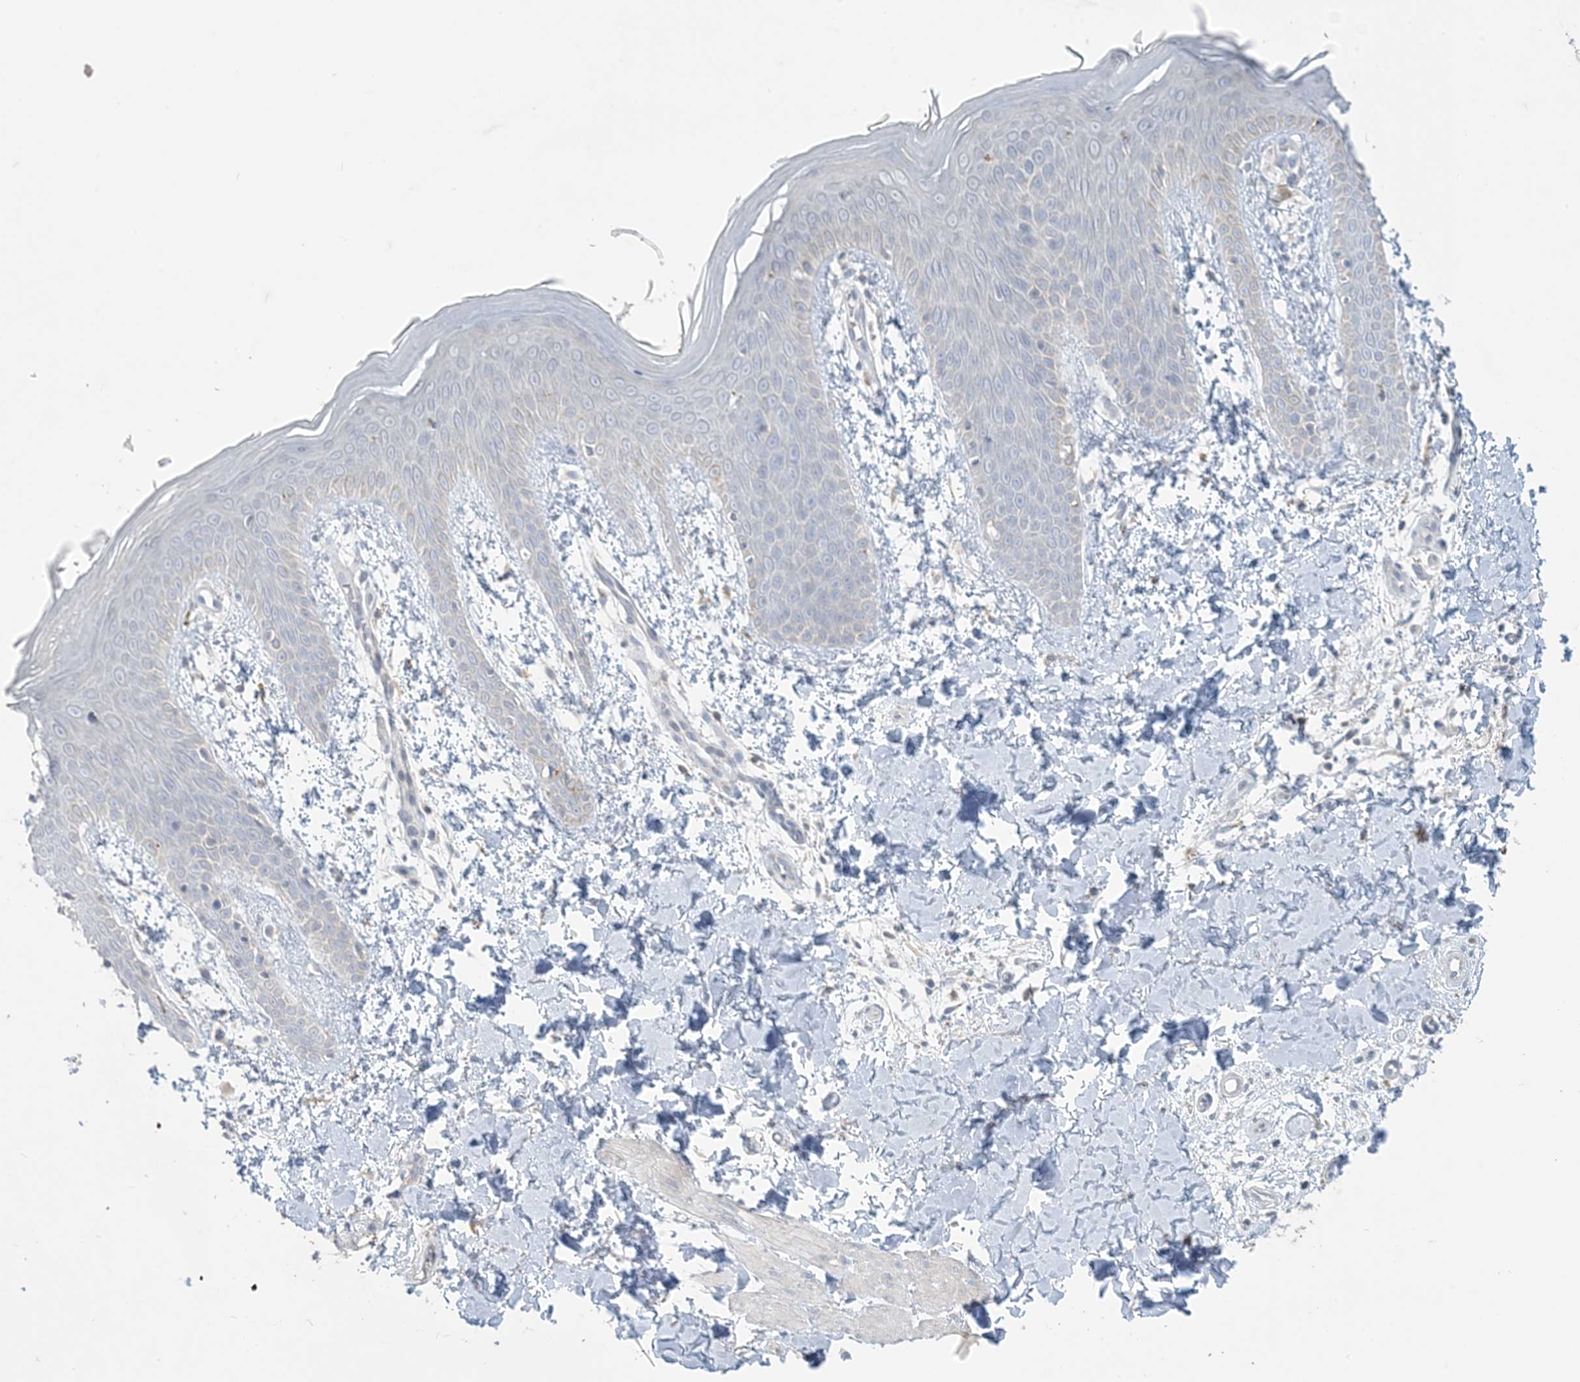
{"staining": {"intensity": "negative", "quantity": "none", "location": "none"}, "tissue": "skin", "cell_type": "Fibroblasts", "image_type": "normal", "snomed": [{"axis": "morphology", "description": "Normal tissue, NOS"}, {"axis": "topography", "description": "Skin"}], "caption": "IHC histopathology image of unremarkable skin: skin stained with DAB reveals no significant protein positivity in fibroblasts. (Immunohistochemistry, brightfield microscopy, high magnification).", "gene": "KIF3A", "patient": {"sex": "male", "age": 36}}